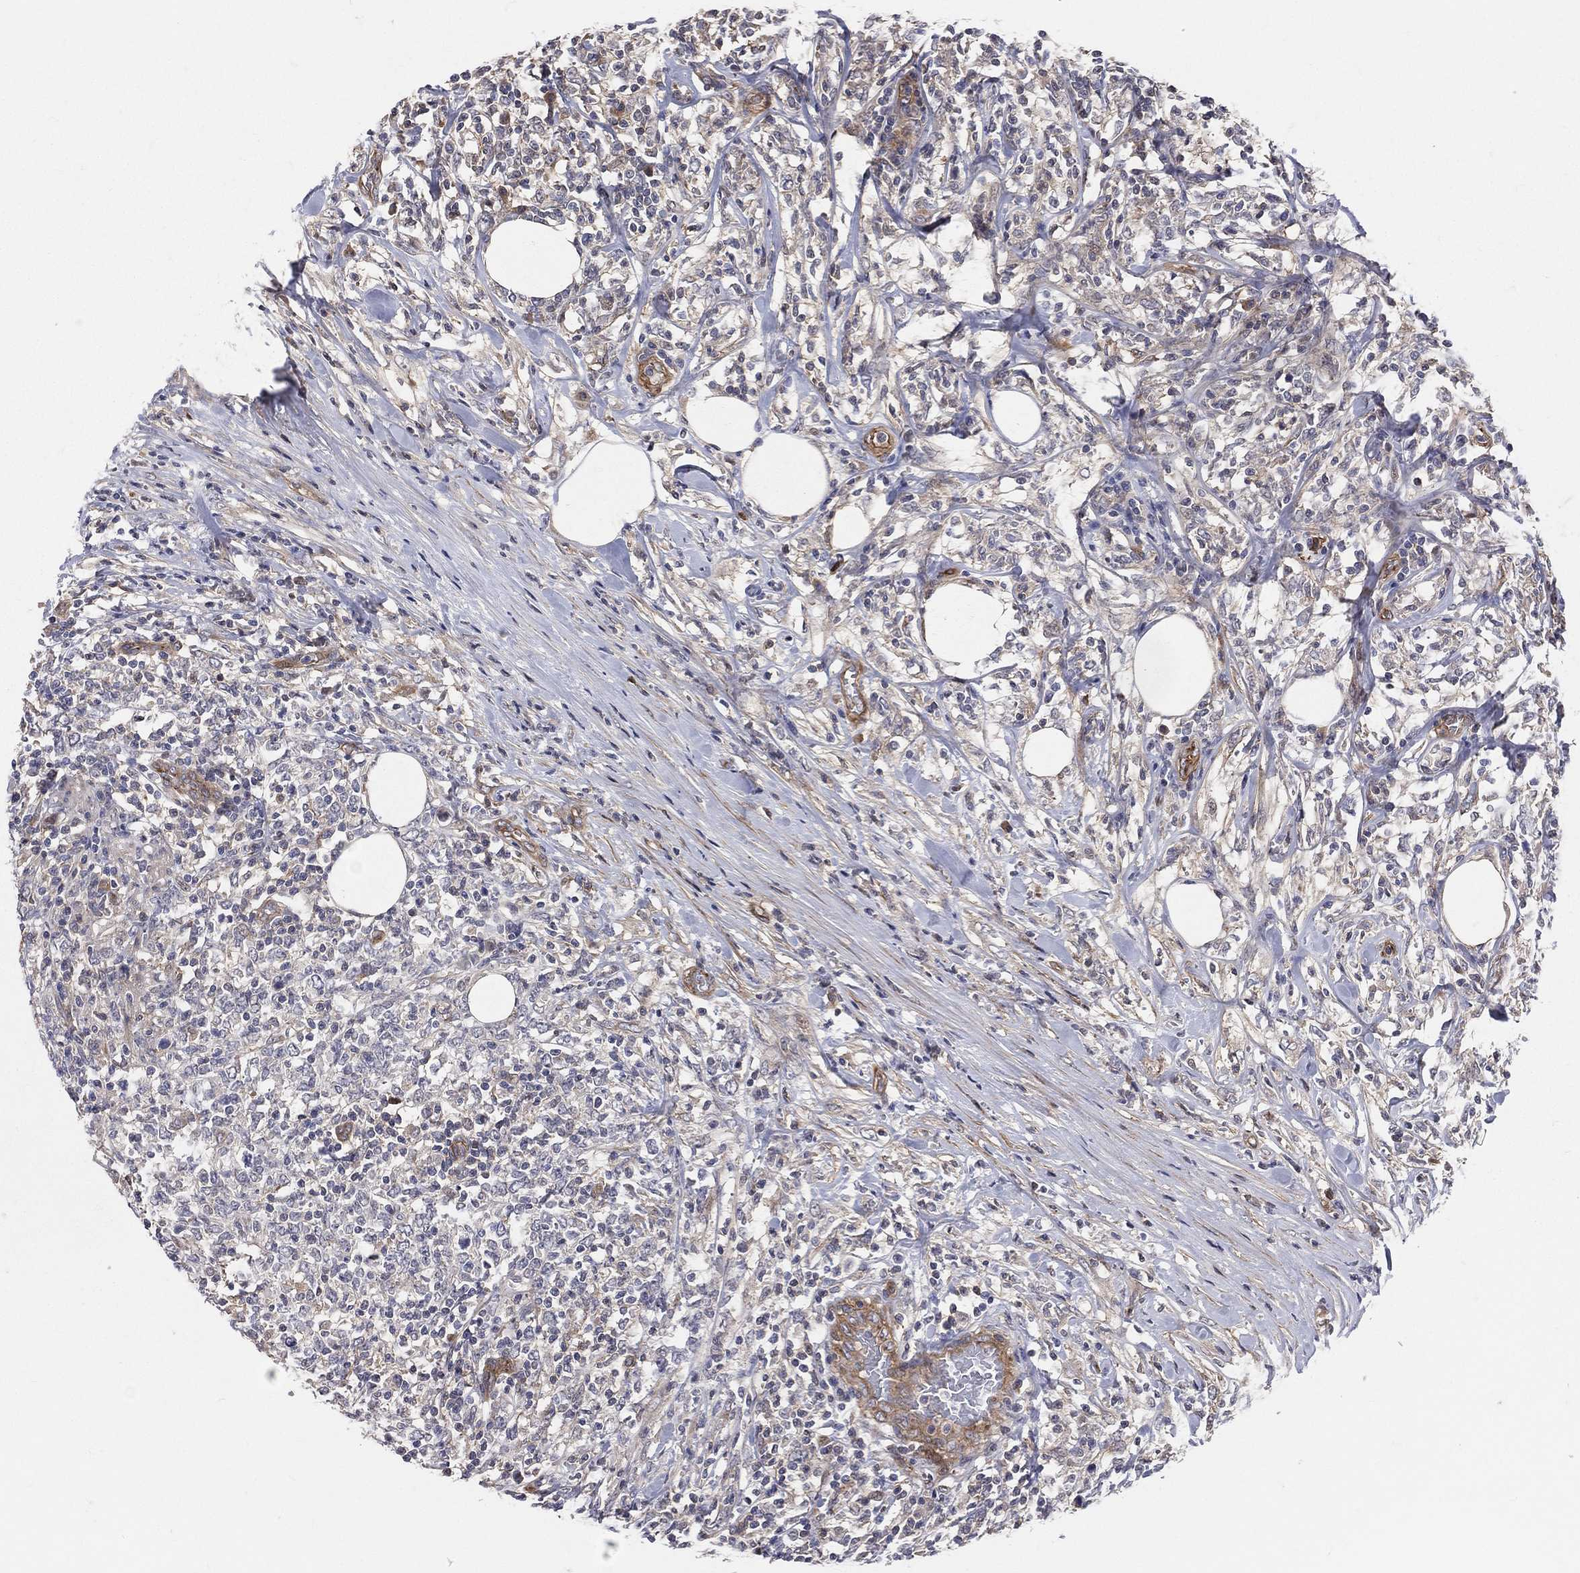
{"staining": {"intensity": "negative", "quantity": "none", "location": "none"}, "tissue": "lymphoma", "cell_type": "Tumor cells", "image_type": "cancer", "snomed": [{"axis": "morphology", "description": "Malignant lymphoma, non-Hodgkin's type, High grade"}, {"axis": "topography", "description": "Lymph node"}], "caption": "Immunohistochemistry of human lymphoma shows no positivity in tumor cells.", "gene": "ENTPD1", "patient": {"sex": "female", "age": 84}}